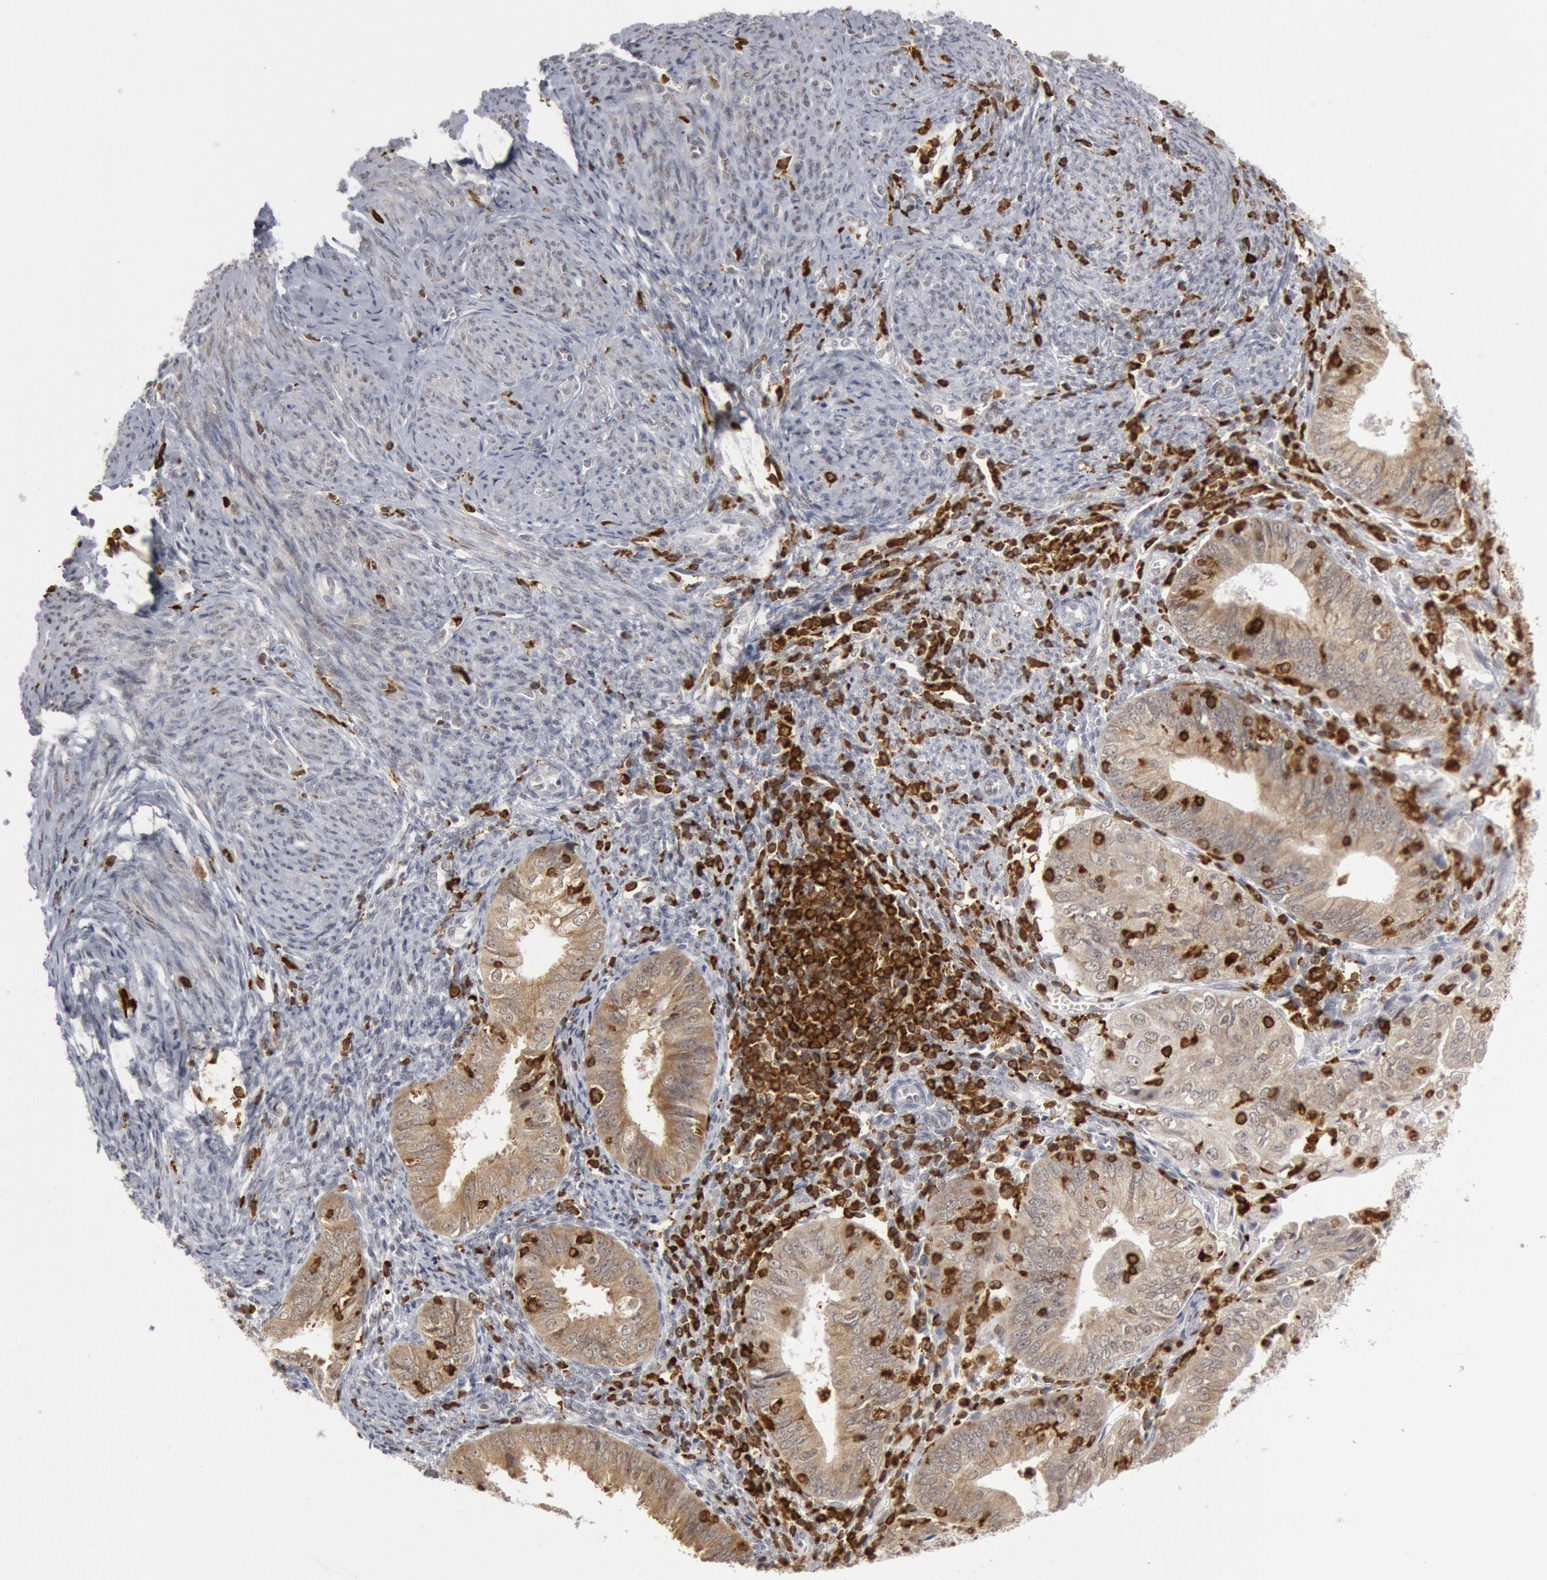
{"staining": {"intensity": "weak", "quantity": "25%-75%", "location": "cytoplasmic/membranous"}, "tissue": "endometrial cancer", "cell_type": "Tumor cells", "image_type": "cancer", "snomed": [{"axis": "morphology", "description": "Adenocarcinoma, NOS"}, {"axis": "topography", "description": "Endometrium"}], "caption": "Human endometrial adenocarcinoma stained for a protein (brown) shows weak cytoplasmic/membranous positive positivity in about 25%-75% of tumor cells.", "gene": "PTPN6", "patient": {"sex": "female", "age": 55}}